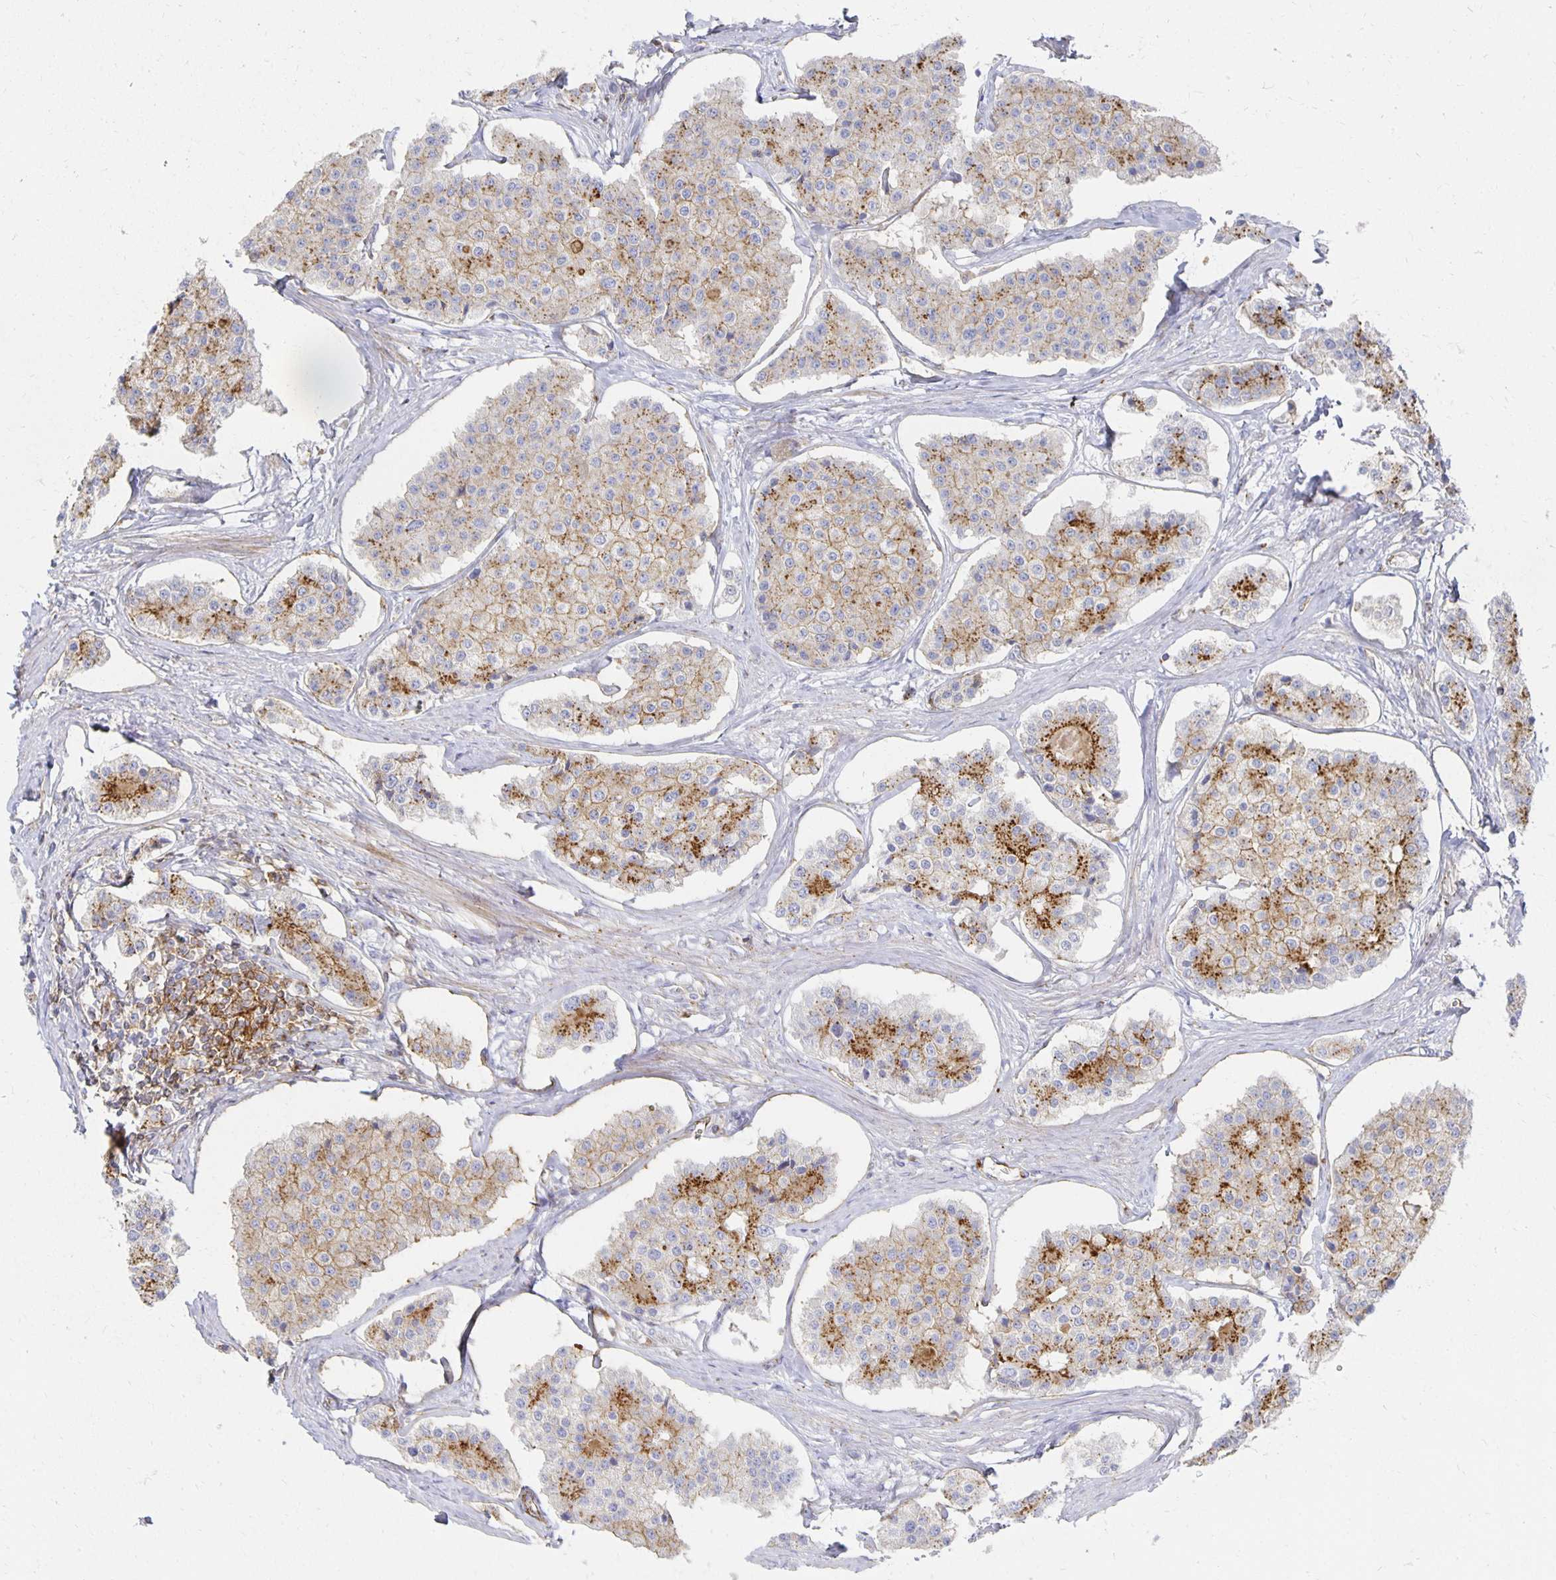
{"staining": {"intensity": "moderate", "quantity": "25%-75%", "location": "cytoplasmic/membranous"}, "tissue": "carcinoid", "cell_type": "Tumor cells", "image_type": "cancer", "snomed": [{"axis": "morphology", "description": "Carcinoid, malignant, NOS"}, {"axis": "topography", "description": "Small intestine"}], "caption": "Immunohistochemical staining of carcinoid (malignant) displays medium levels of moderate cytoplasmic/membranous protein staining in about 25%-75% of tumor cells. Using DAB (brown) and hematoxylin (blue) stains, captured at high magnification using brightfield microscopy.", "gene": "TAAR1", "patient": {"sex": "female", "age": 65}}